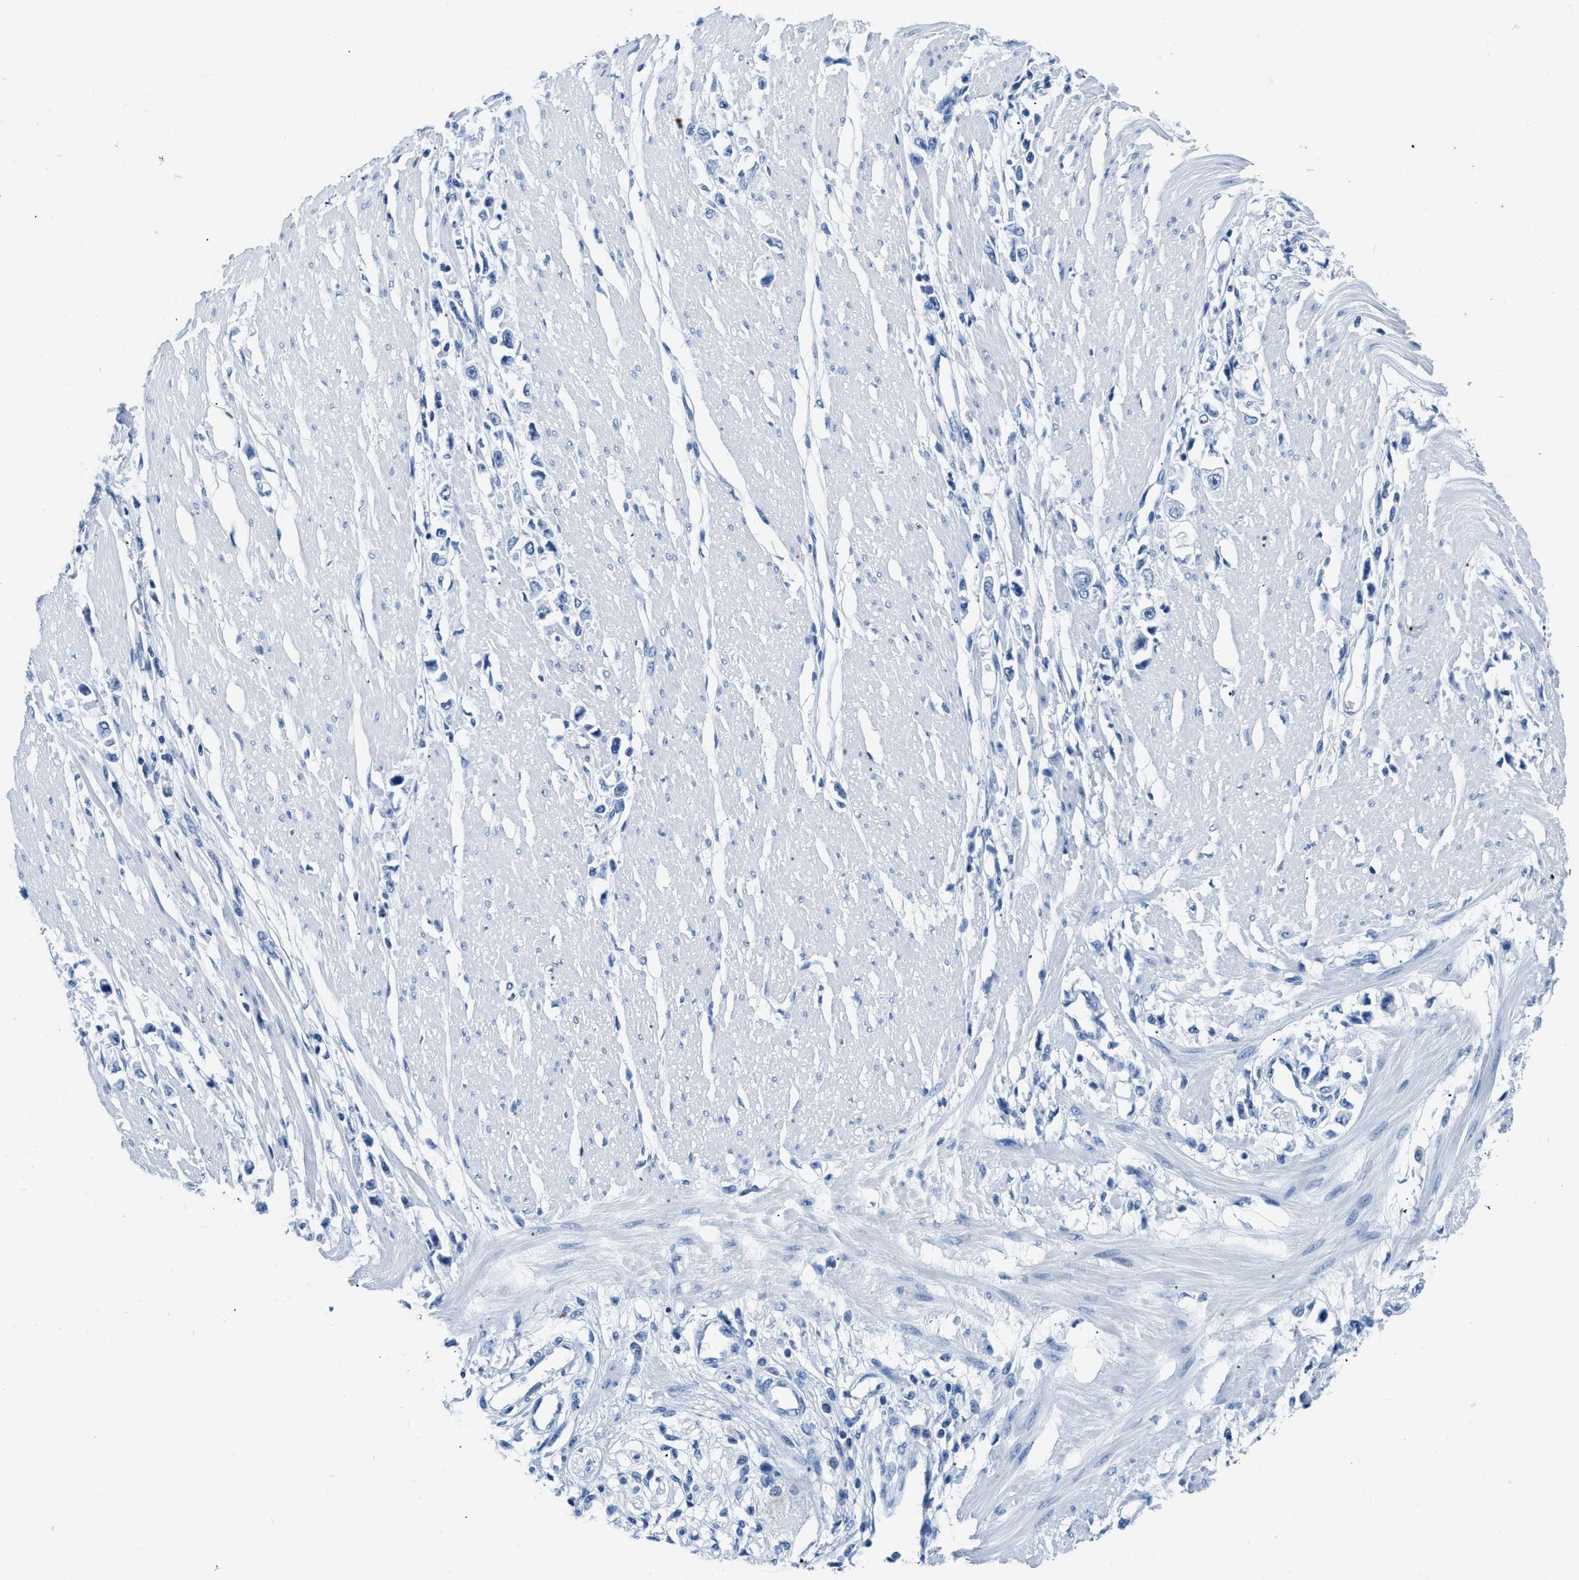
{"staining": {"intensity": "negative", "quantity": "none", "location": "none"}, "tissue": "stomach cancer", "cell_type": "Tumor cells", "image_type": "cancer", "snomed": [{"axis": "morphology", "description": "Adenocarcinoma, NOS"}, {"axis": "topography", "description": "Stomach"}], "caption": "This is an immunohistochemistry (IHC) micrograph of human stomach adenocarcinoma. There is no expression in tumor cells.", "gene": "NFATC2", "patient": {"sex": "female", "age": 59}}